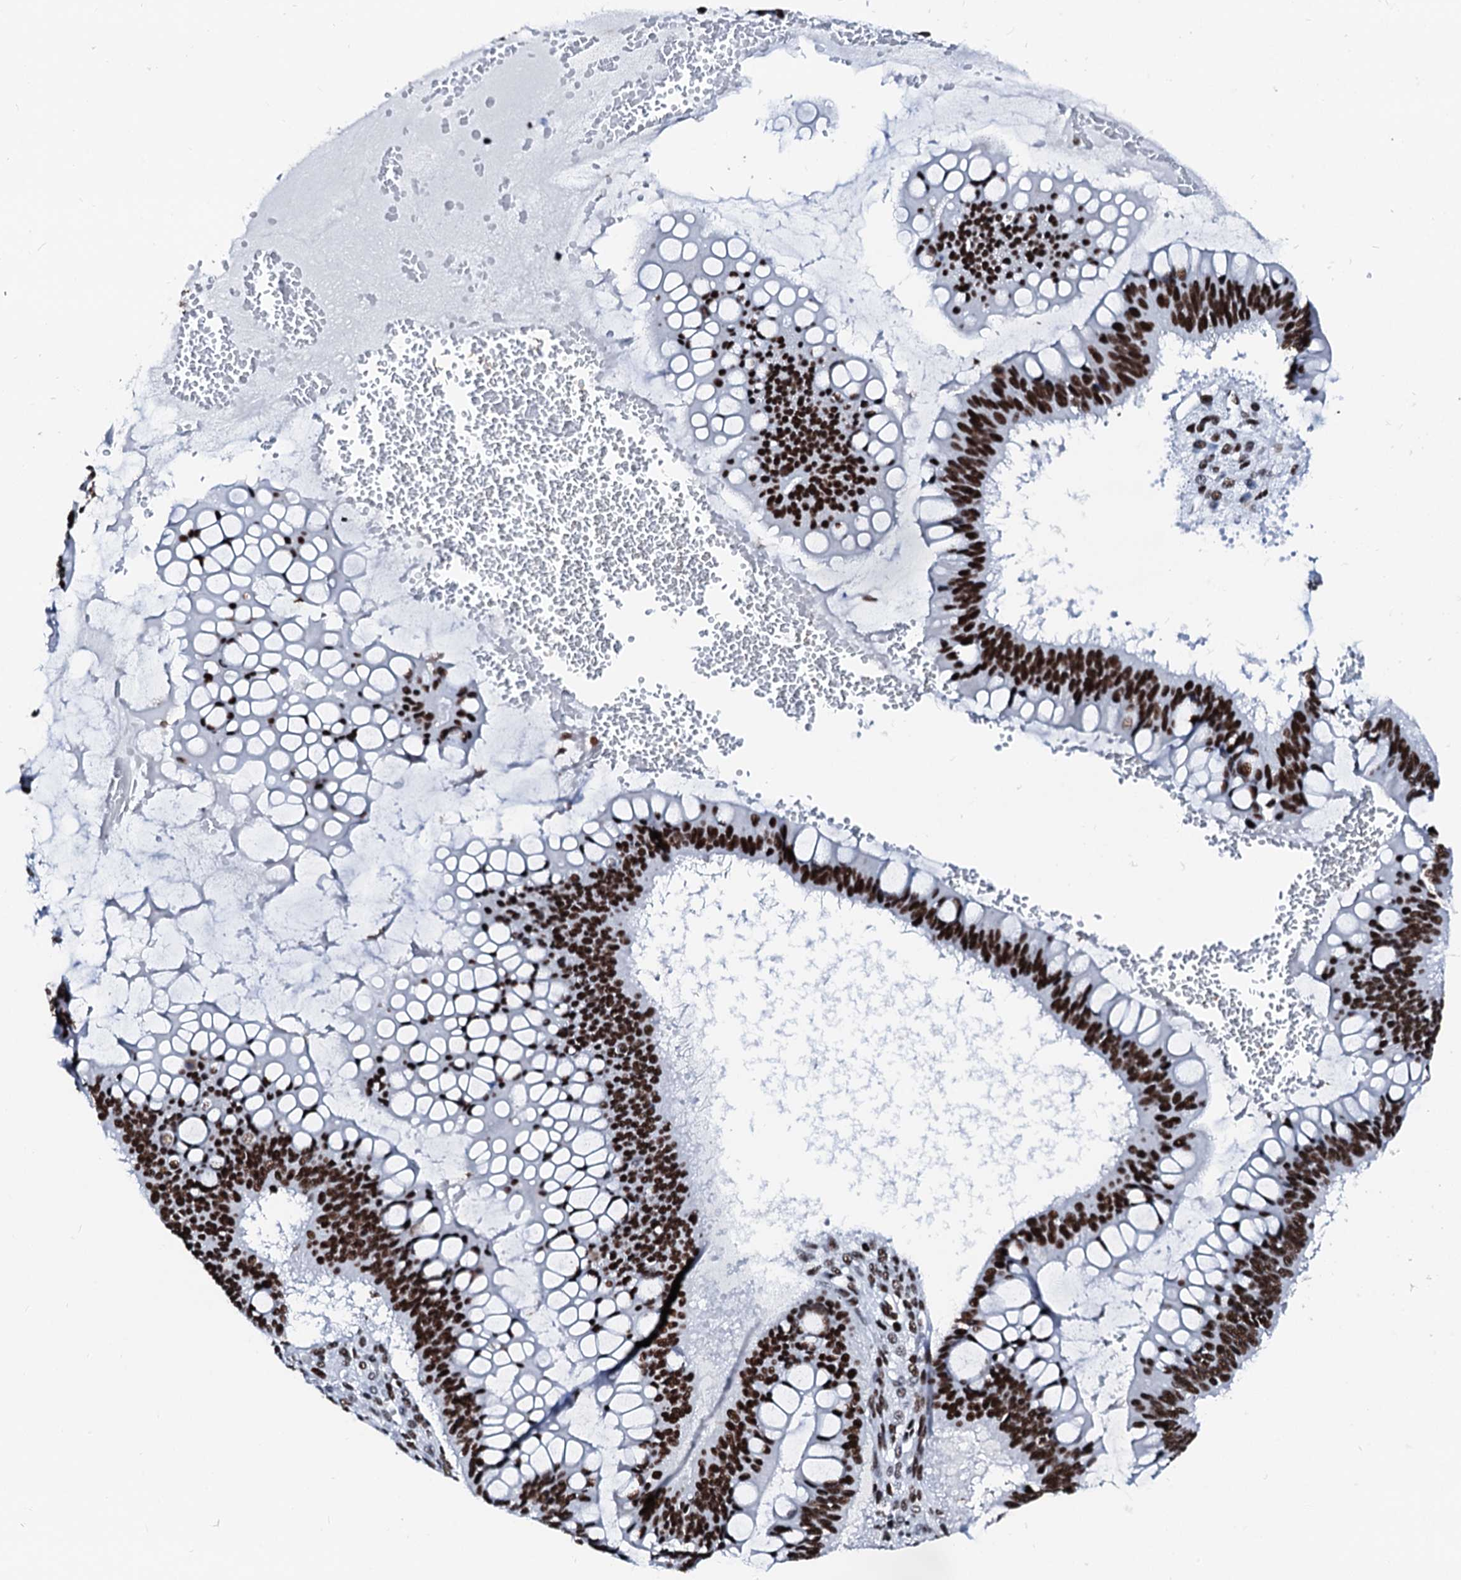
{"staining": {"intensity": "strong", "quantity": ">75%", "location": "nuclear"}, "tissue": "ovarian cancer", "cell_type": "Tumor cells", "image_type": "cancer", "snomed": [{"axis": "morphology", "description": "Cystadenocarcinoma, mucinous, NOS"}, {"axis": "topography", "description": "Ovary"}], "caption": "Protein expression analysis of ovarian cancer (mucinous cystadenocarcinoma) displays strong nuclear staining in approximately >75% of tumor cells. (Brightfield microscopy of DAB IHC at high magnification).", "gene": "RALY", "patient": {"sex": "female", "age": 73}}